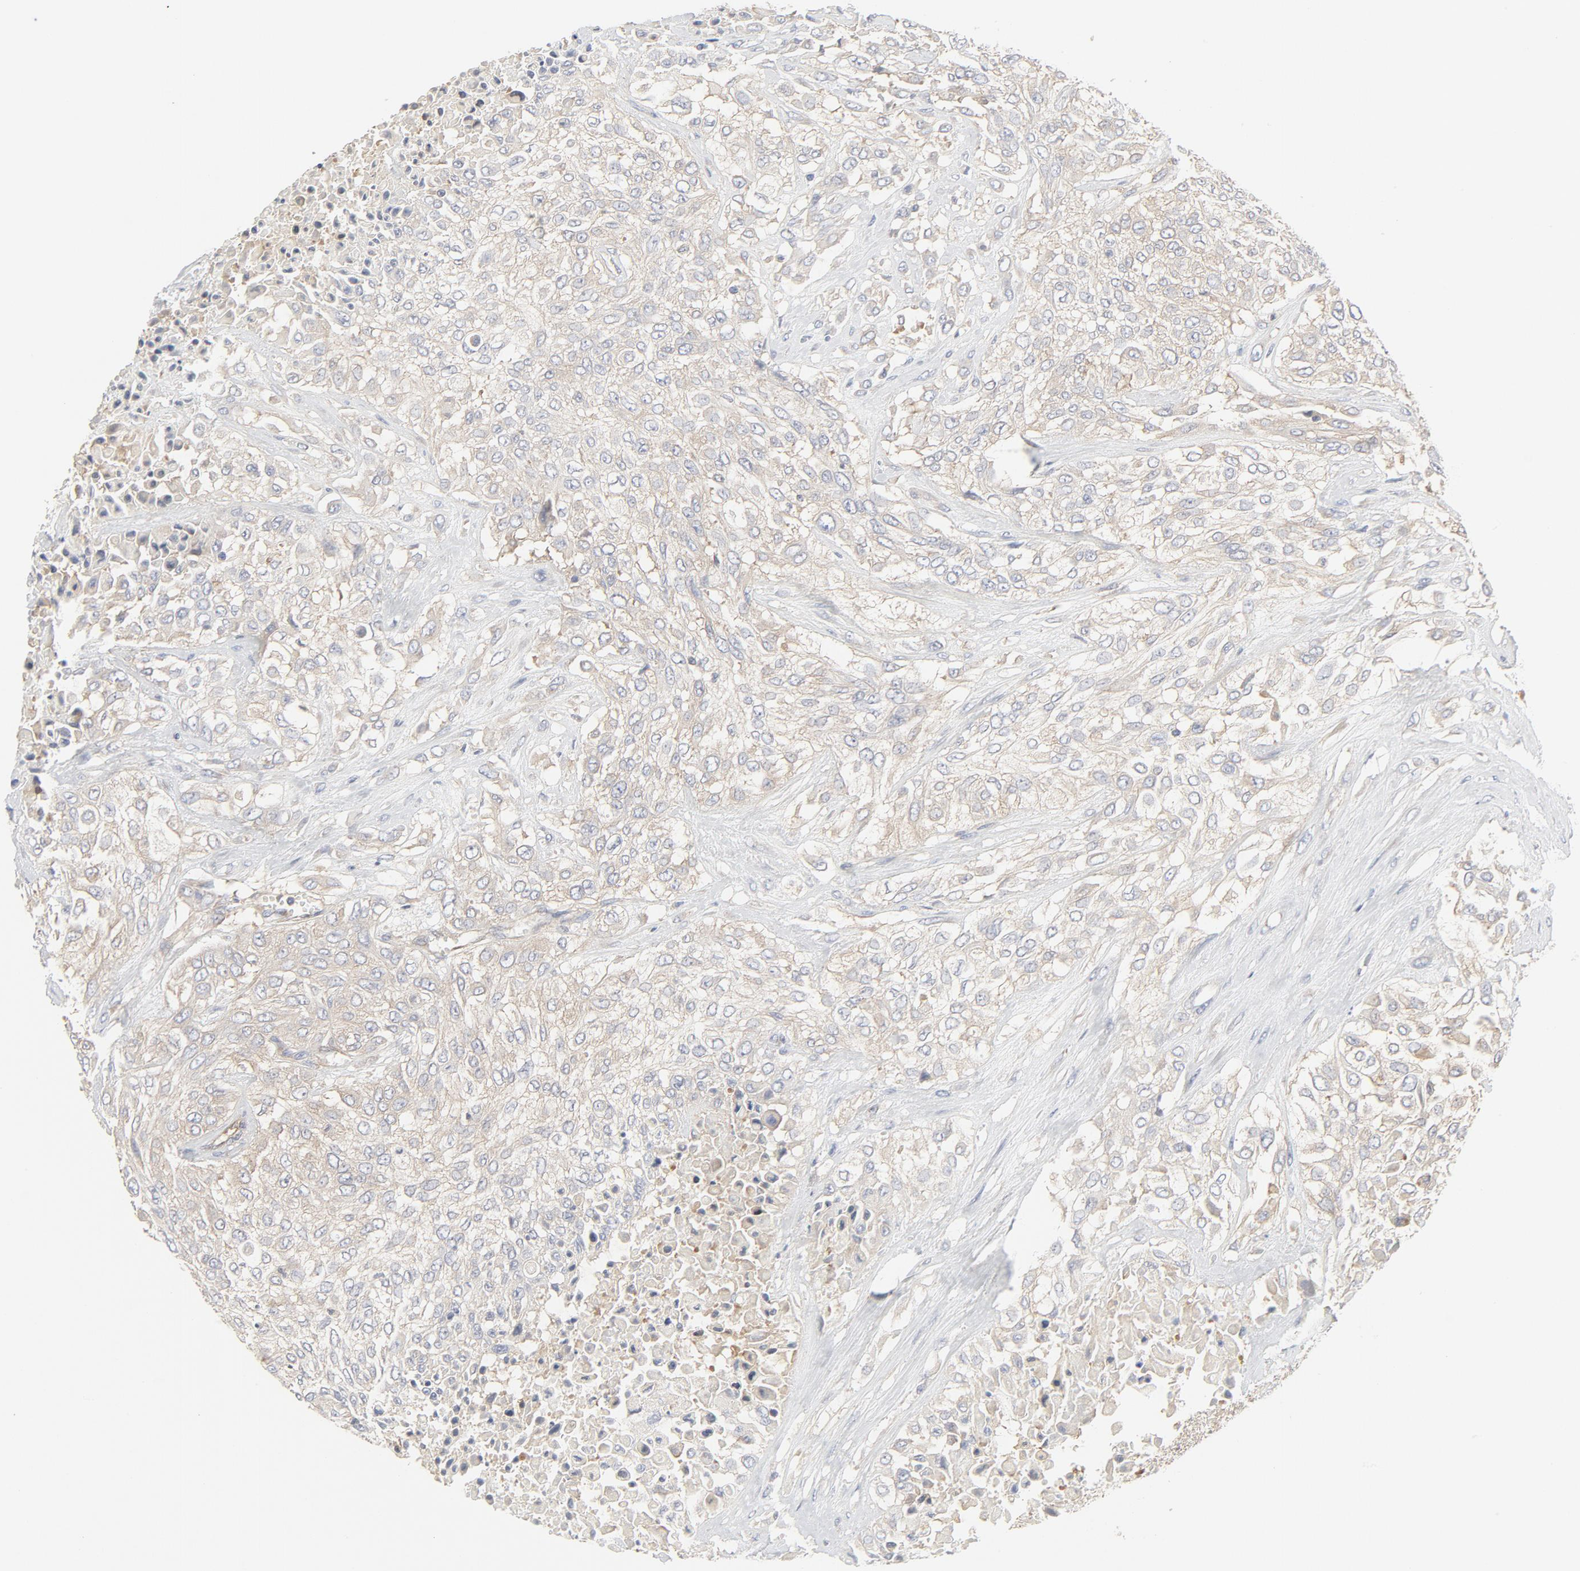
{"staining": {"intensity": "weak", "quantity": "25%-75%", "location": "cytoplasmic/membranous"}, "tissue": "urothelial cancer", "cell_type": "Tumor cells", "image_type": "cancer", "snomed": [{"axis": "morphology", "description": "Urothelial carcinoma, High grade"}, {"axis": "topography", "description": "Urinary bladder"}], "caption": "Urothelial cancer stained with DAB (3,3'-diaminobenzidine) immunohistochemistry (IHC) displays low levels of weak cytoplasmic/membranous staining in about 25%-75% of tumor cells.", "gene": "RABEP1", "patient": {"sex": "male", "age": 57}}